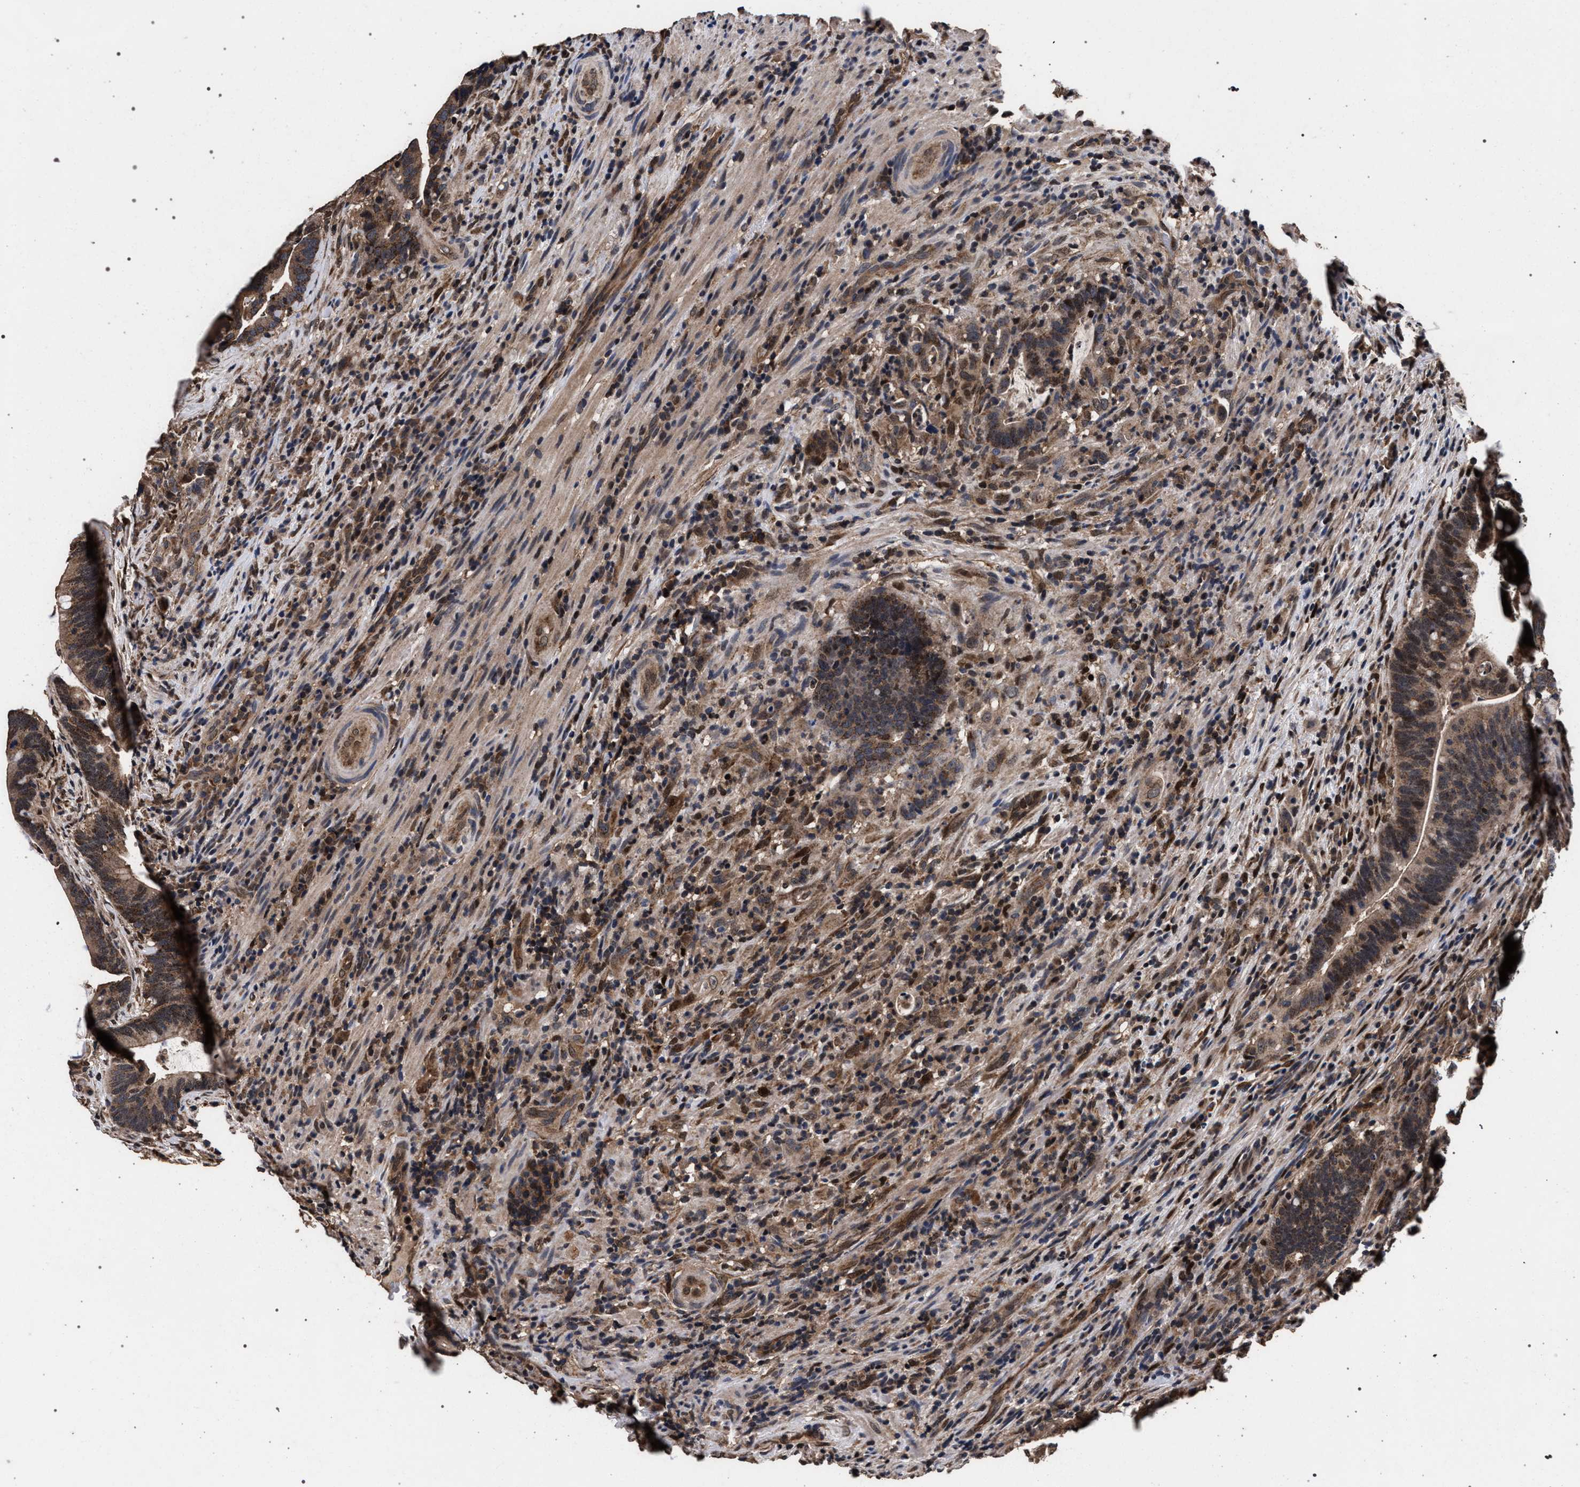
{"staining": {"intensity": "moderate", "quantity": ">75%", "location": "cytoplasmic/membranous,nuclear"}, "tissue": "colorectal cancer", "cell_type": "Tumor cells", "image_type": "cancer", "snomed": [{"axis": "morphology", "description": "Adenocarcinoma, NOS"}, {"axis": "topography", "description": "Colon"}], "caption": "Brown immunohistochemical staining in human colorectal cancer (adenocarcinoma) shows moderate cytoplasmic/membranous and nuclear staining in approximately >75% of tumor cells.", "gene": "ACOX1", "patient": {"sex": "female", "age": 66}}